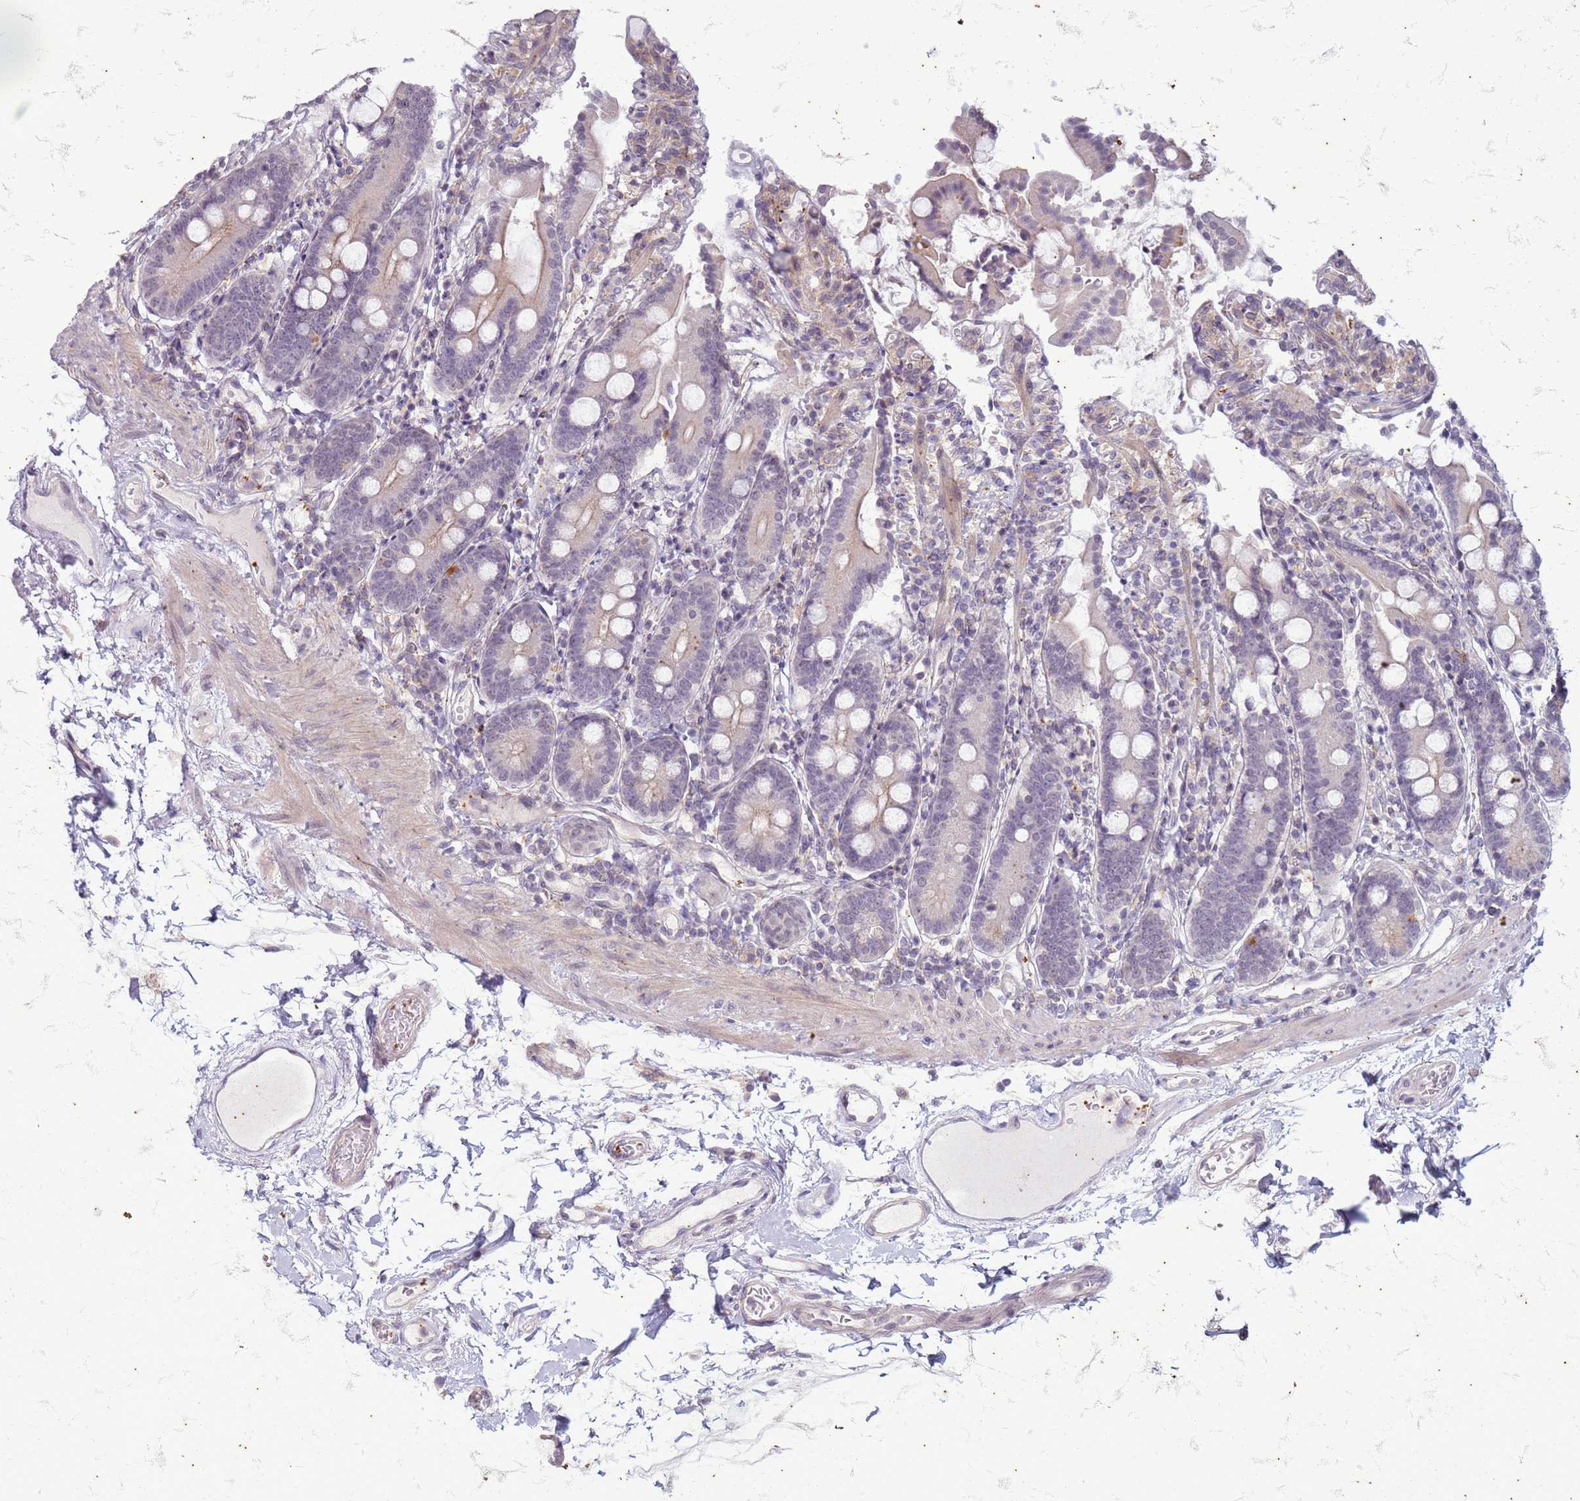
{"staining": {"intensity": "negative", "quantity": "none", "location": "none"}, "tissue": "duodenum", "cell_type": "Glandular cells", "image_type": "normal", "snomed": [{"axis": "morphology", "description": "Normal tissue, NOS"}, {"axis": "topography", "description": "Duodenum"}], "caption": "Immunohistochemistry histopathology image of normal duodenum: human duodenum stained with DAB (3,3'-diaminobenzidine) demonstrates no significant protein expression in glandular cells.", "gene": "SLC15A3", "patient": {"sex": "male", "age": 55}}